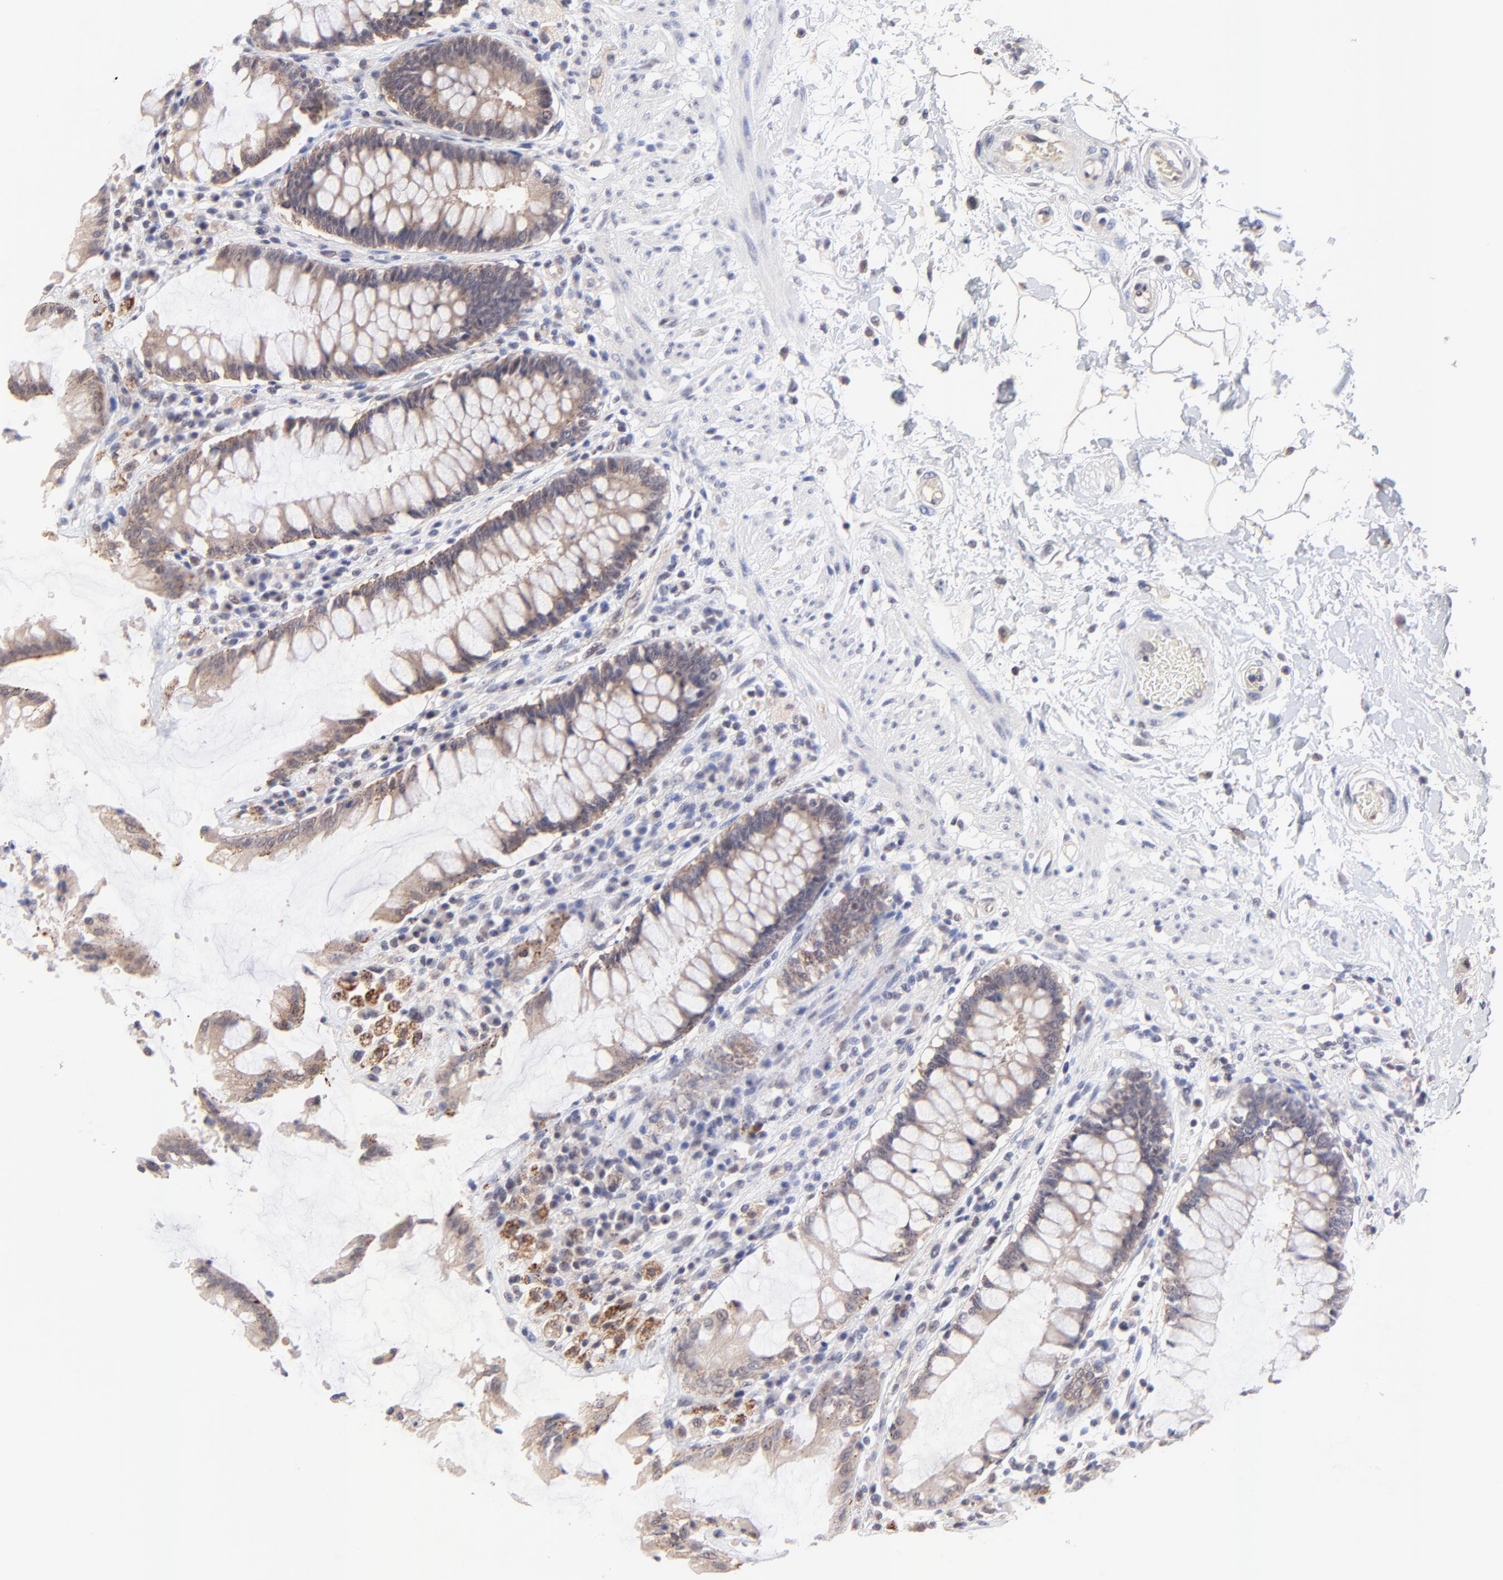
{"staining": {"intensity": "weak", "quantity": ">75%", "location": "cytoplasmic/membranous"}, "tissue": "rectum", "cell_type": "Glandular cells", "image_type": "normal", "snomed": [{"axis": "morphology", "description": "Normal tissue, NOS"}, {"axis": "topography", "description": "Rectum"}], "caption": "A high-resolution photomicrograph shows immunohistochemistry staining of unremarkable rectum, which reveals weak cytoplasmic/membranous staining in about >75% of glandular cells. The staining is performed using DAB (3,3'-diaminobenzidine) brown chromogen to label protein expression. The nuclei are counter-stained blue using hematoxylin.", "gene": "ZNF747", "patient": {"sex": "female", "age": 46}}